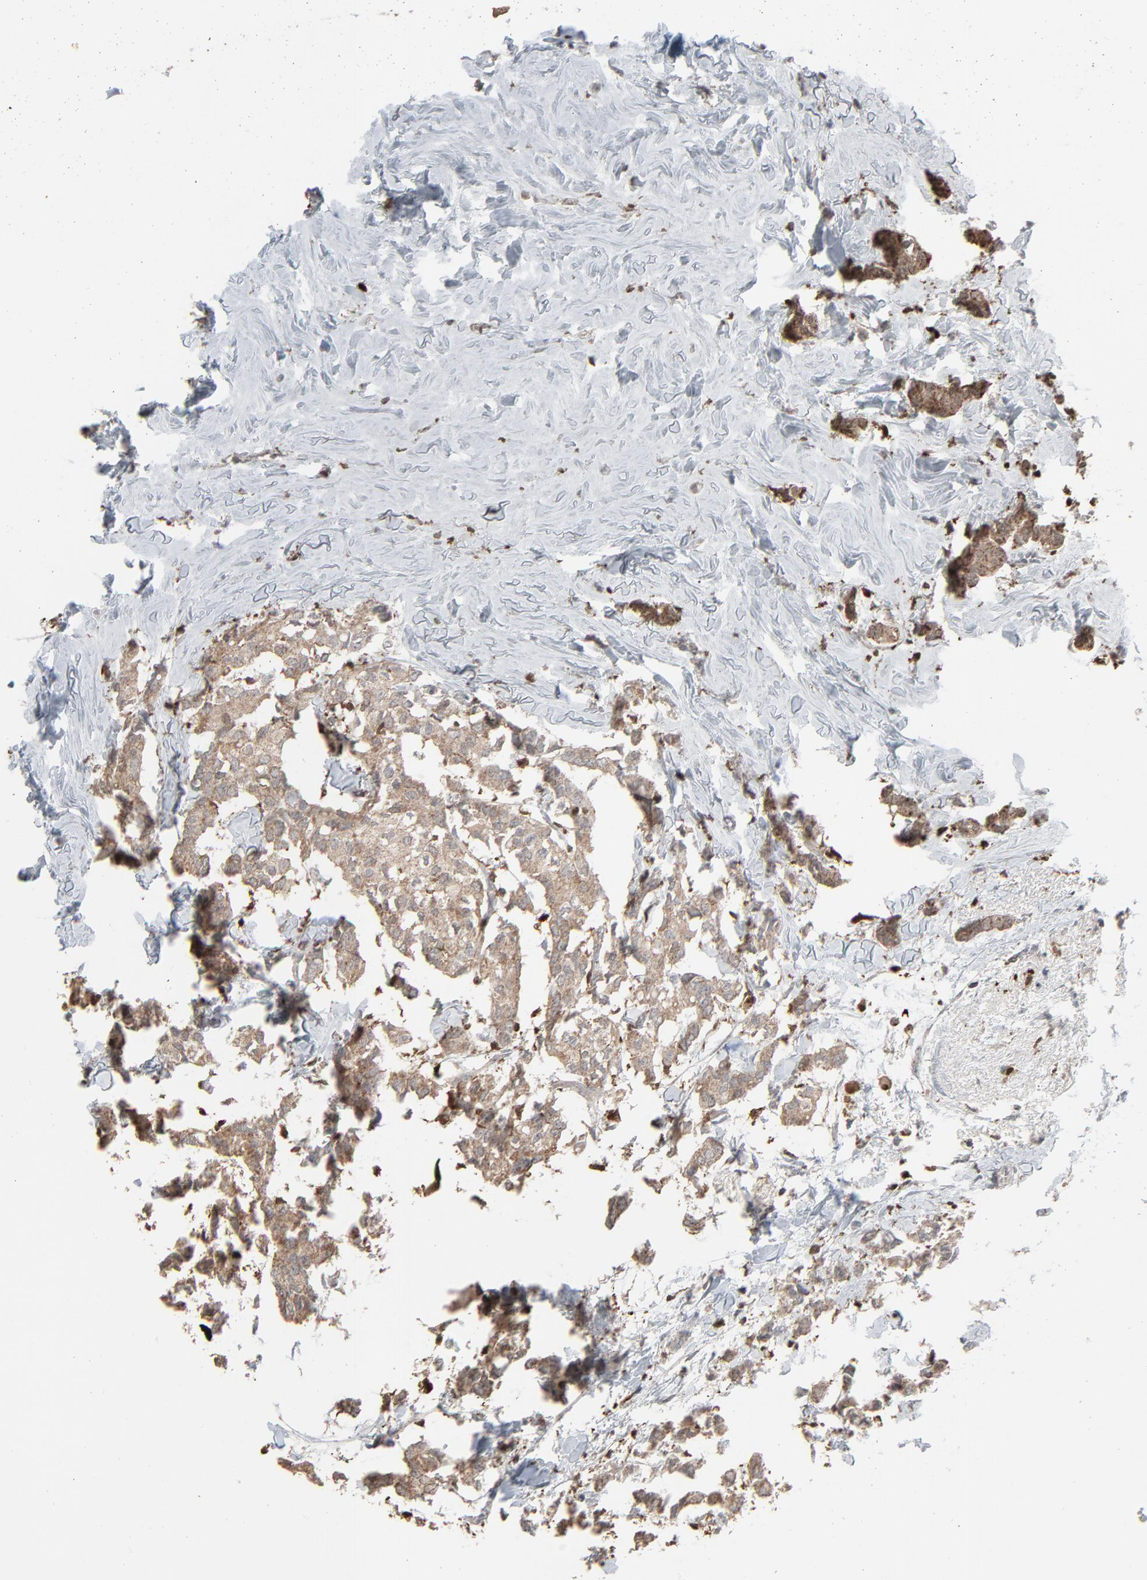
{"staining": {"intensity": "moderate", "quantity": "25%-75%", "location": "cytoplasmic/membranous"}, "tissue": "breast cancer", "cell_type": "Tumor cells", "image_type": "cancer", "snomed": [{"axis": "morphology", "description": "Duct carcinoma"}, {"axis": "topography", "description": "Breast"}], "caption": "Protein expression analysis of intraductal carcinoma (breast) demonstrates moderate cytoplasmic/membranous staining in approximately 25%-75% of tumor cells.", "gene": "DOCK8", "patient": {"sex": "female", "age": 84}}